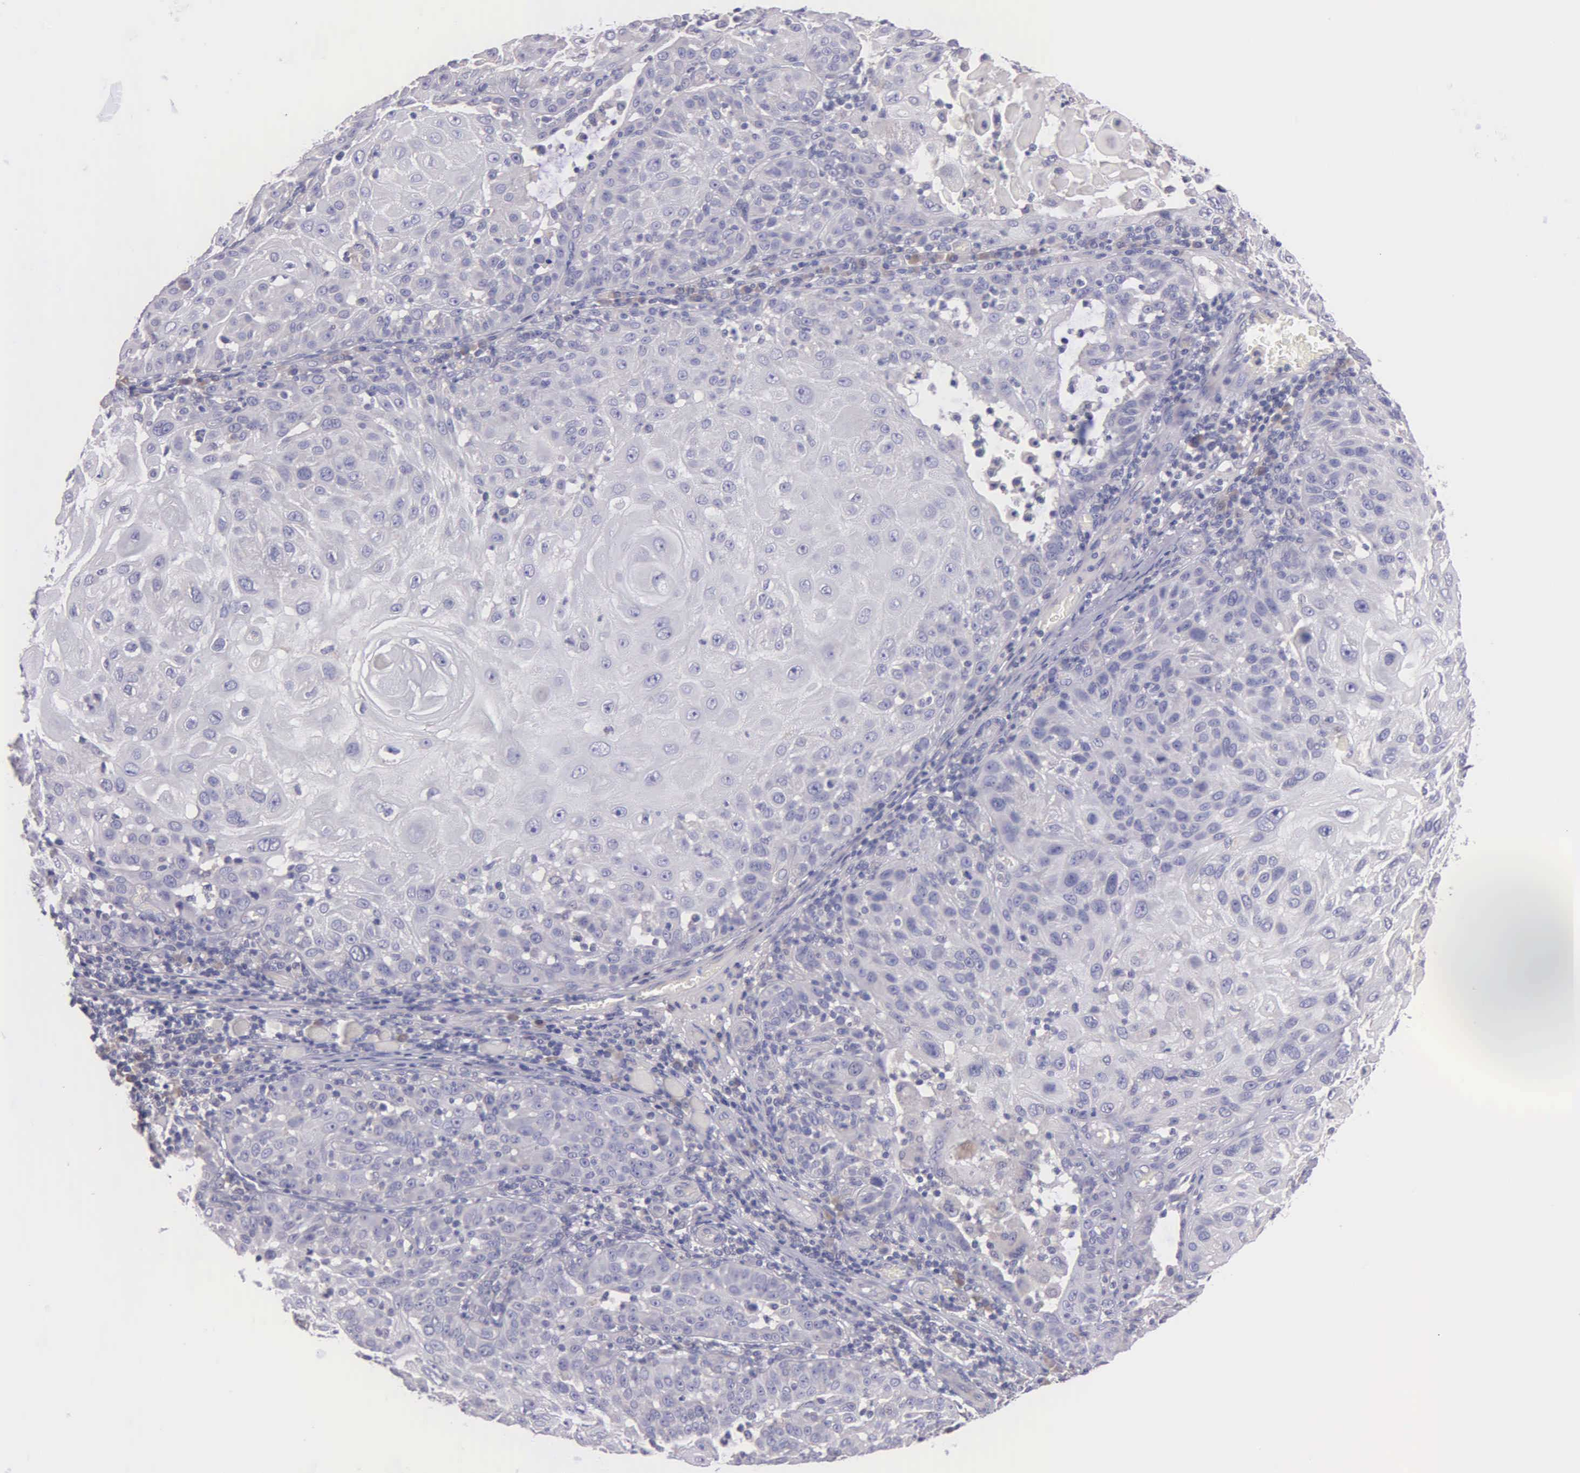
{"staining": {"intensity": "negative", "quantity": "none", "location": "none"}, "tissue": "skin cancer", "cell_type": "Tumor cells", "image_type": "cancer", "snomed": [{"axis": "morphology", "description": "Squamous cell carcinoma, NOS"}, {"axis": "topography", "description": "Skin"}], "caption": "A histopathology image of human skin squamous cell carcinoma is negative for staining in tumor cells. (Brightfield microscopy of DAB immunohistochemistry (IHC) at high magnification).", "gene": "MIA2", "patient": {"sex": "female", "age": 89}}